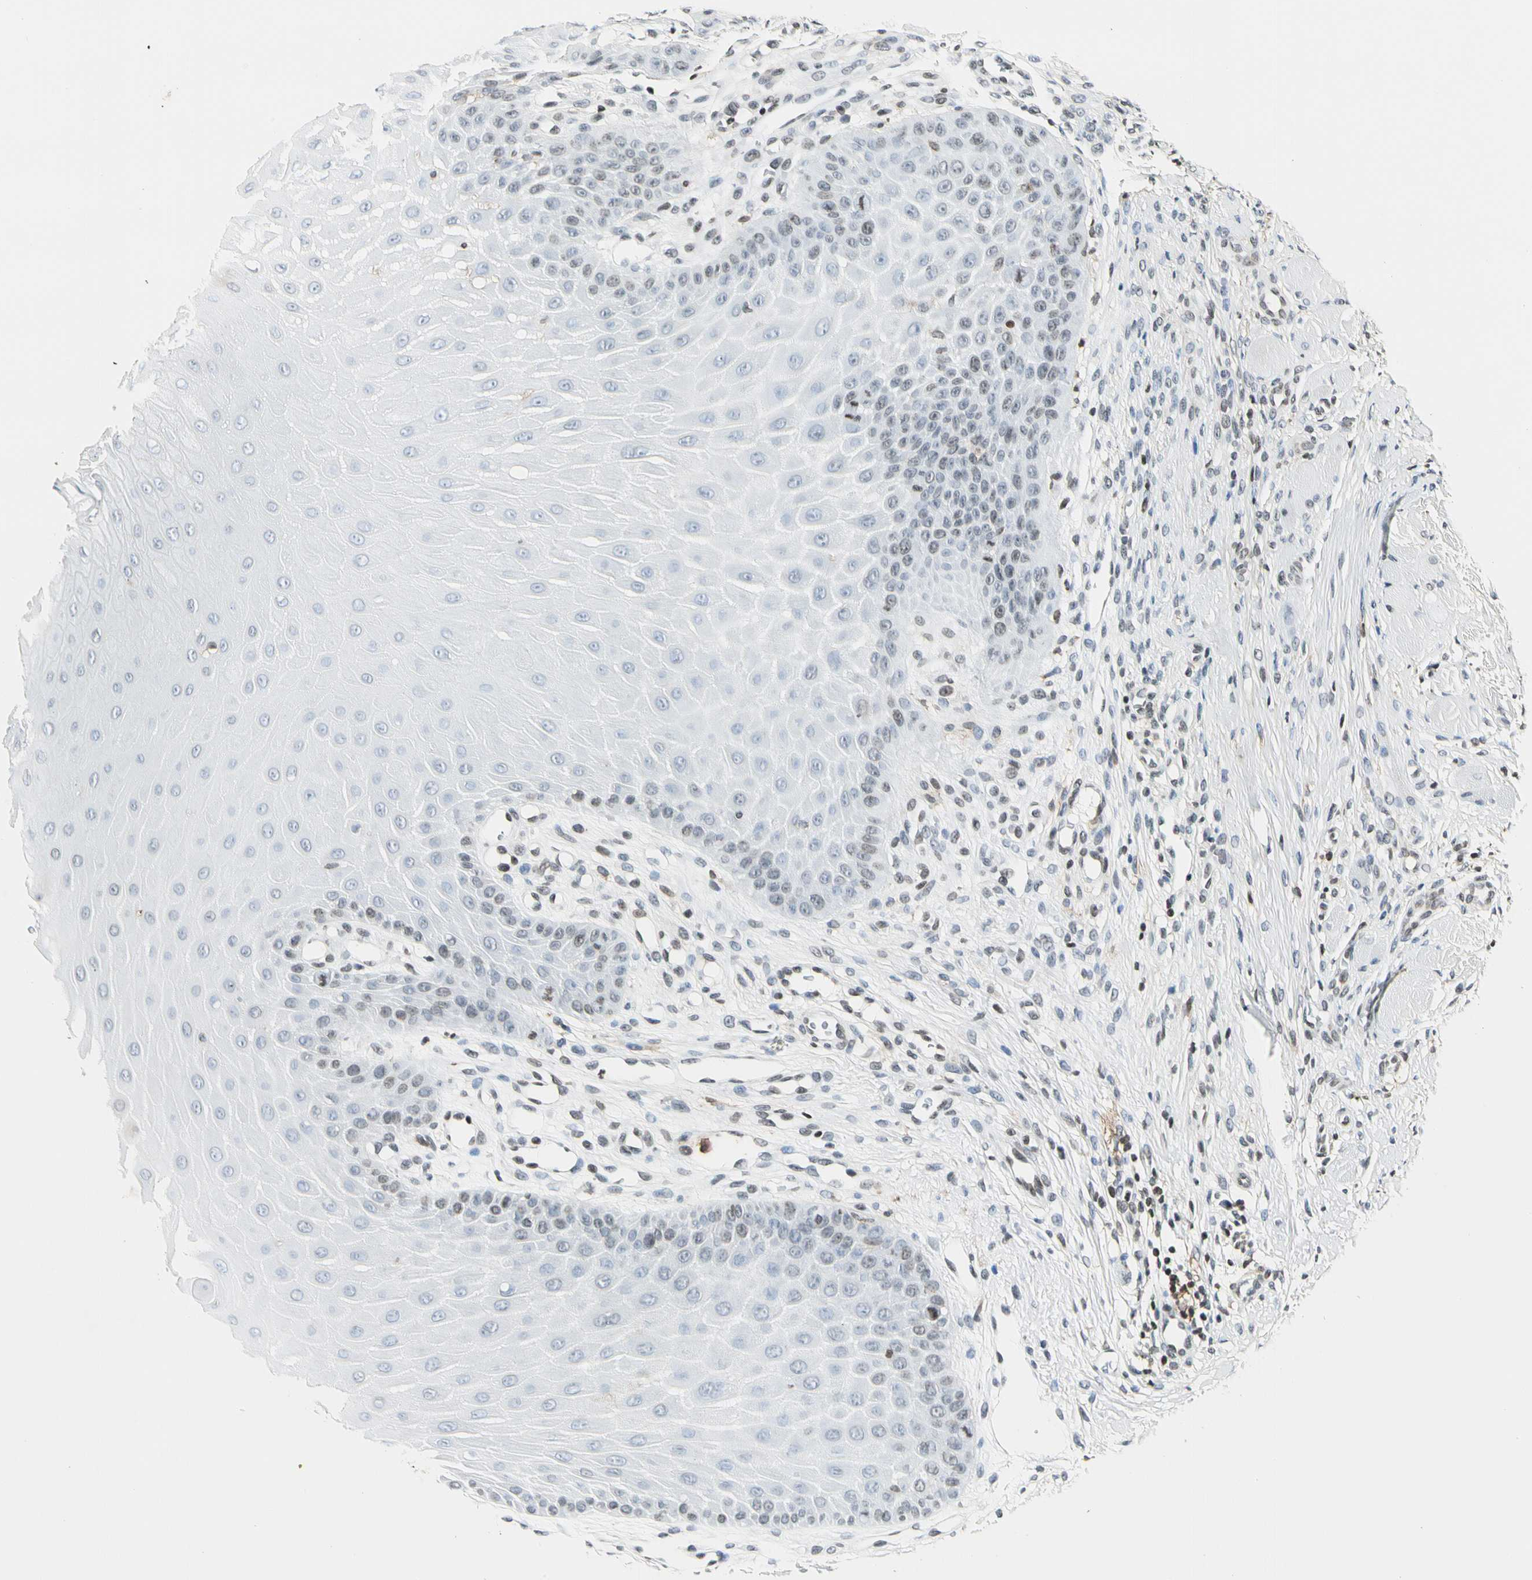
{"staining": {"intensity": "weak", "quantity": "<25%", "location": "nuclear"}, "tissue": "oral mucosa", "cell_type": "Squamous epithelial cells", "image_type": "normal", "snomed": [{"axis": "morphology", "description": "Normal tissue, NOS"}, {"axis": "topography", "description": "Oral tissue"}], "caption": "An image of oral mucosa stained for a protein displays no brown staining in squamous epithelial cells. (Stains: DAB immunohistochemistry (IHC) with hematoxylin counter stain, Microscopy: brightfield microscopy at high magnification).", "gene": "FER", "patient": {"sex": "female", "age": 47}}